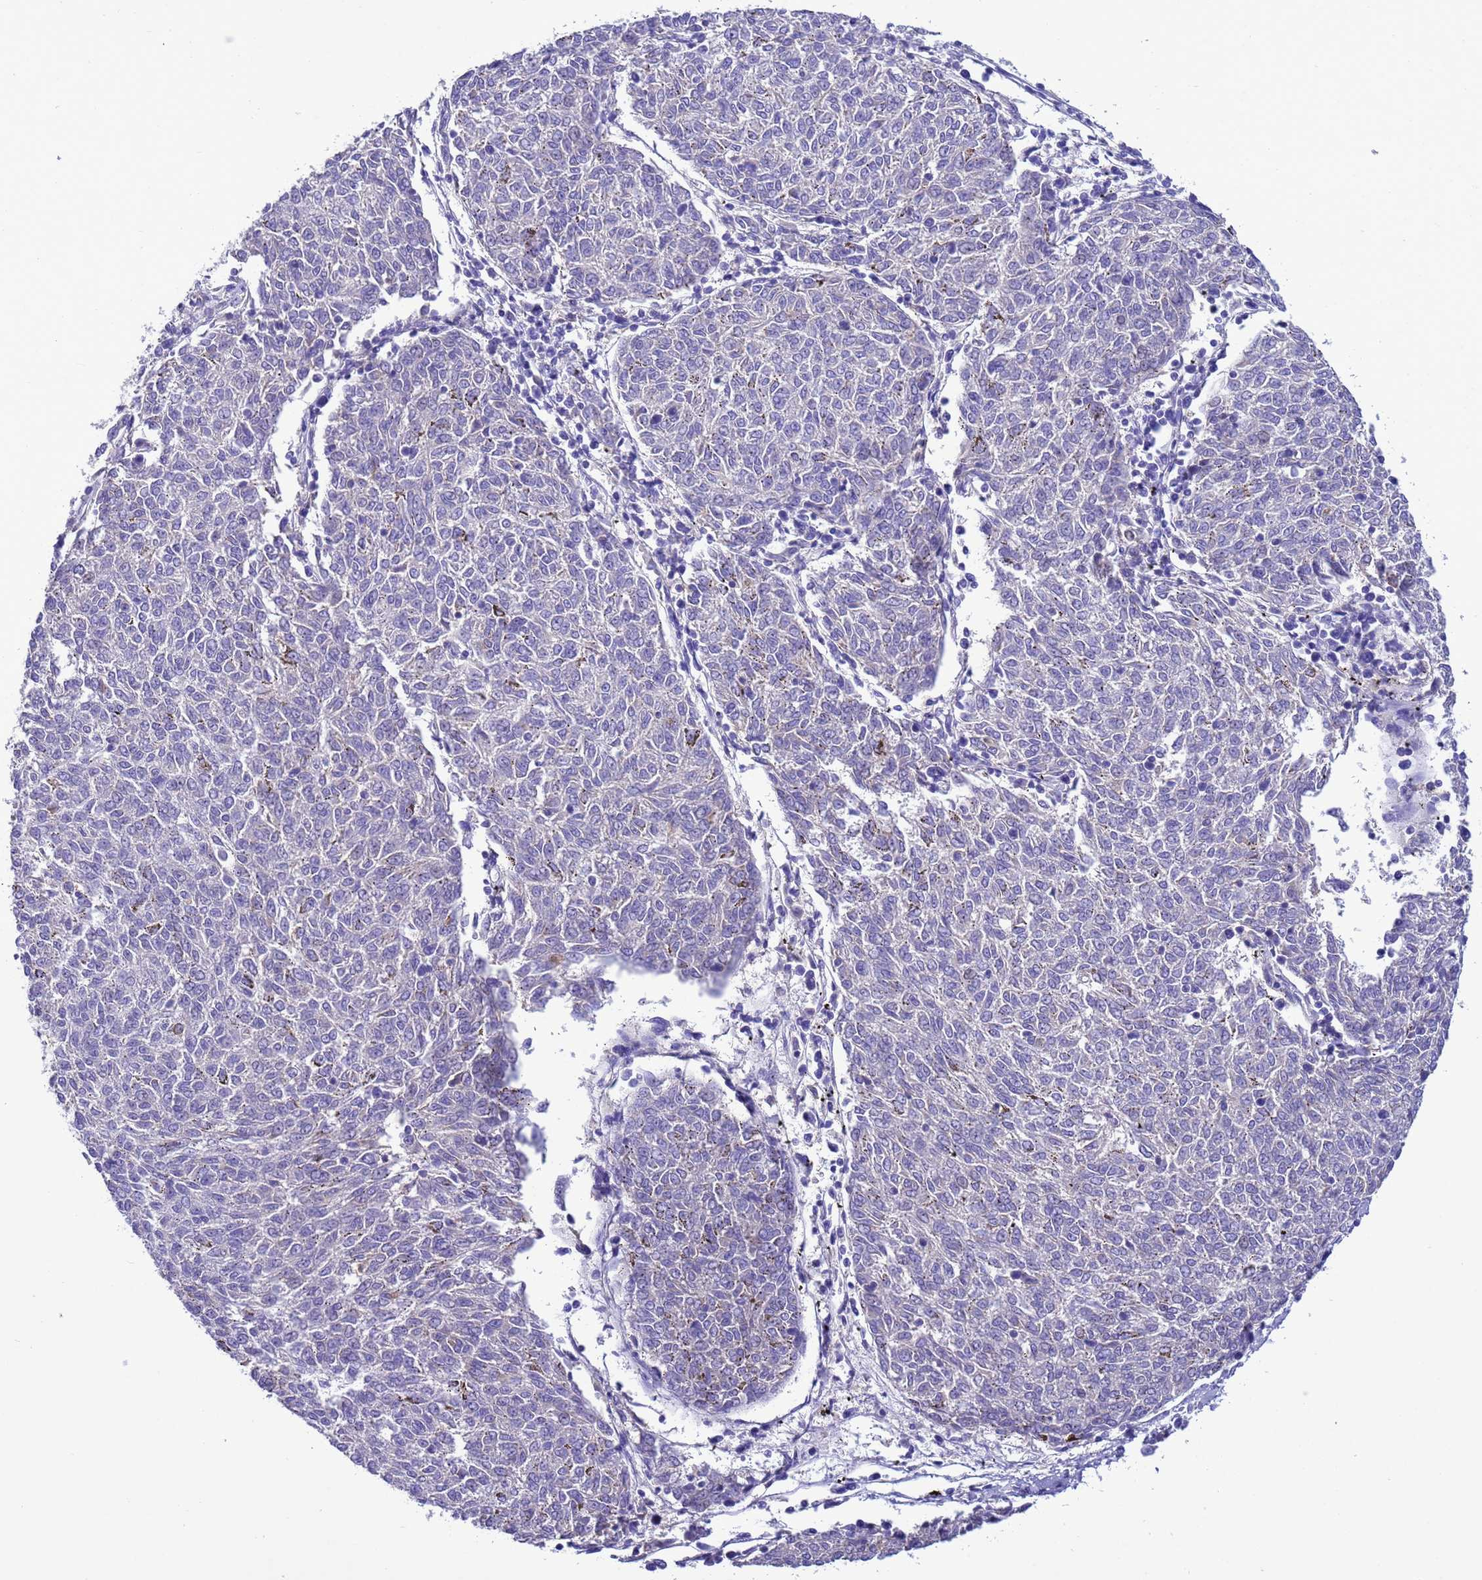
{"staining": {"intensity": "negative", "quantity": "none", "location": "none"}, "tissue": "melanoma", "cell_type": "Tumor cells", "image_type": "cancer", "snomed": [{"axis": "morphology", "description": "Malignant melanoma, NOS"}, {"axis": "topography", "description": "Skin"}], "caption": "A histopathology image of malignant melanoma stained for a protein displays no brown staining in tumor cells. The staining is performed using DAB (3,3'-diaminobenzidine) brown chromogen with nuclei counter-stained in using hematoxylin.", "gene": "KICS2", "patient": {"sex": "female", "age": 72}}